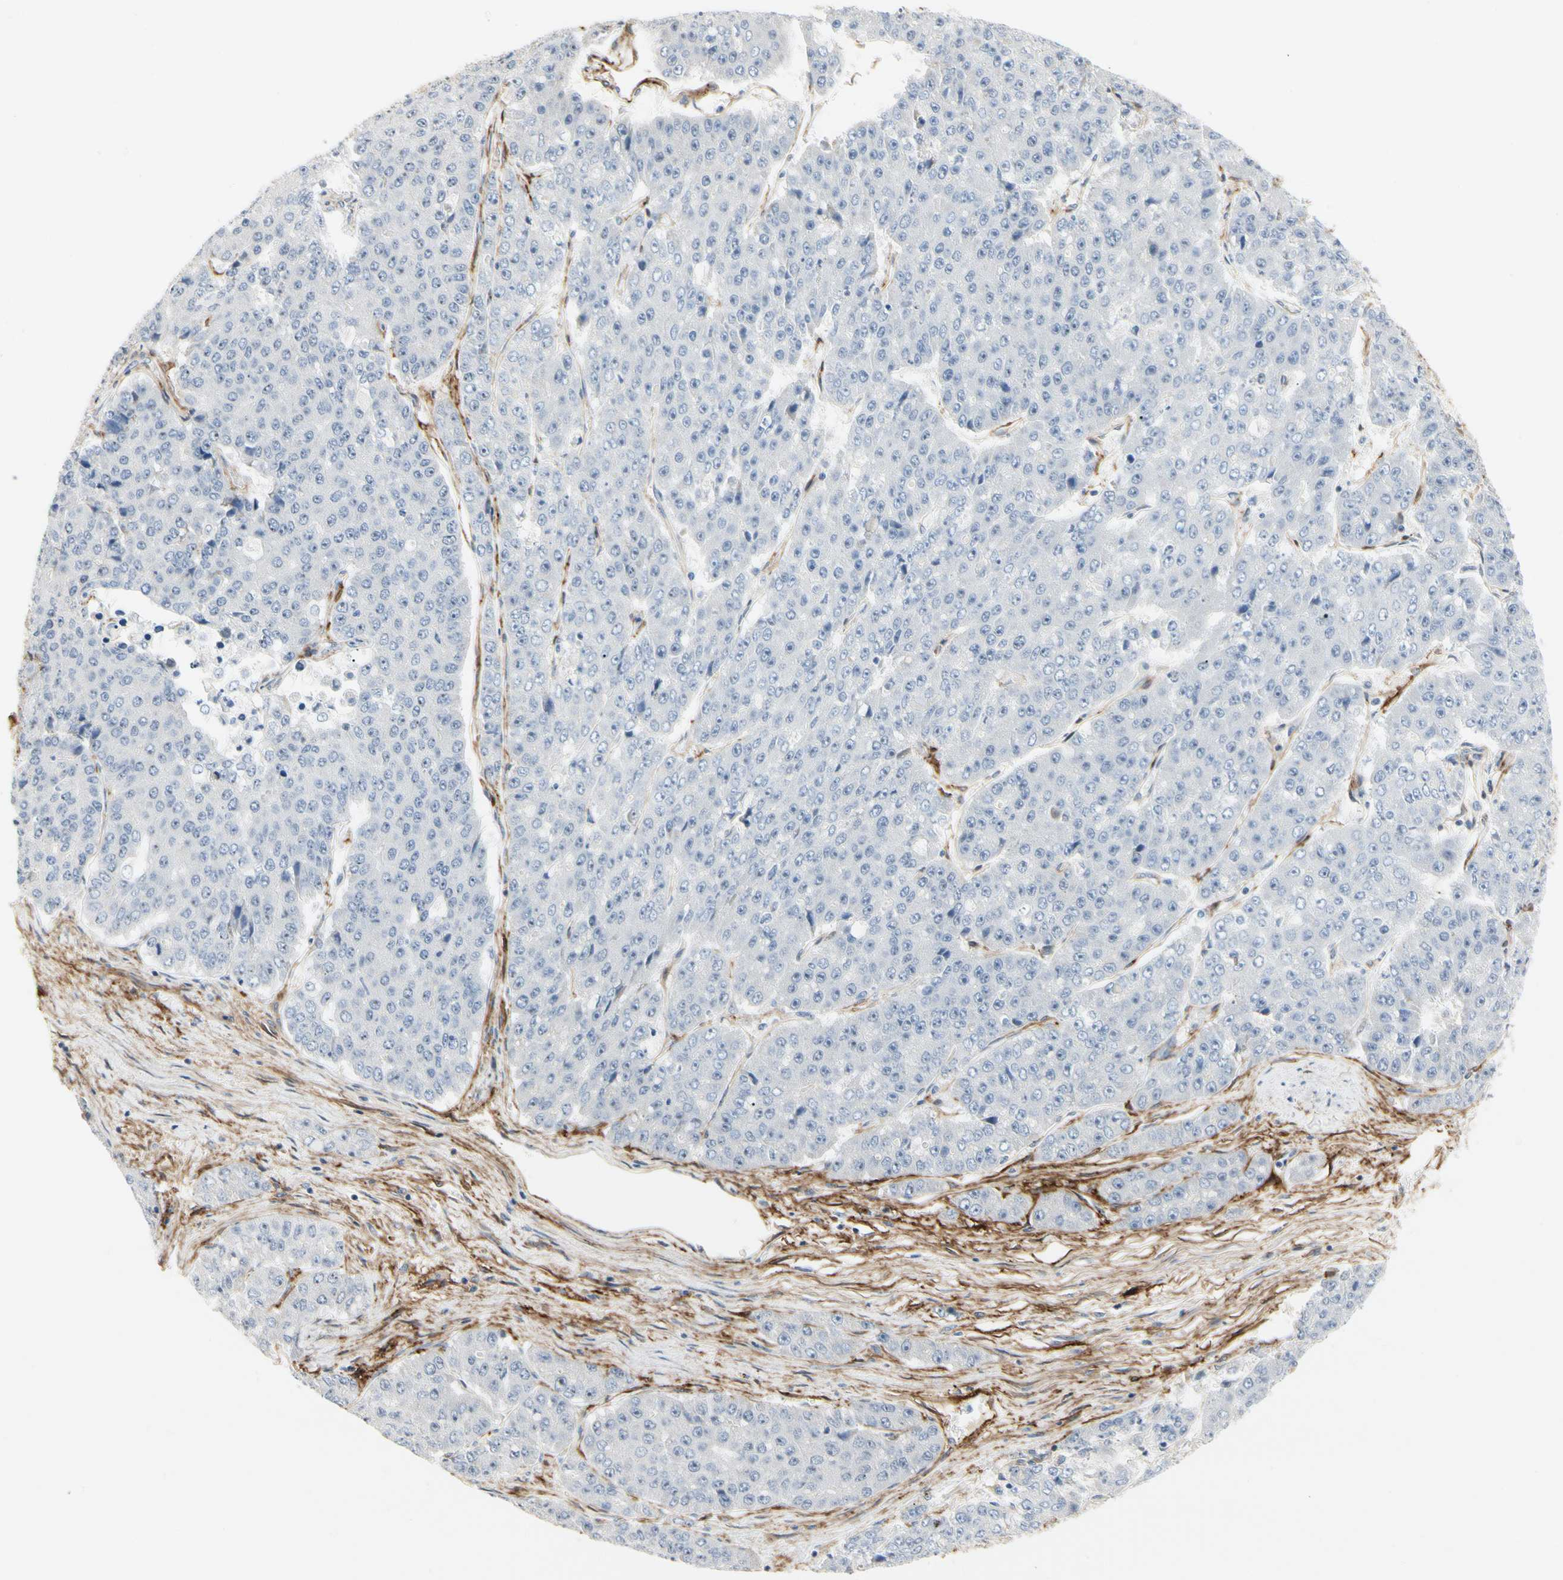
{"staining": {"intensity": "negative", "quantity": "none", "location": "none"}, "tissue": "pancreatic cancer", "cell_type": "Tumor cells", "image_type": "cancer", "snomed": [{"axis": "morphology", "description": "Adenocarcinoma, NOS"}, {"axis": "topography", "description": "Pancreas"}], "caption": "Tumor cells are negative for protein expression in human pancreatic cancer (adenocarcinoma).", "gene": "GGT5", "patient": {"sex": "male", "age": 50}}